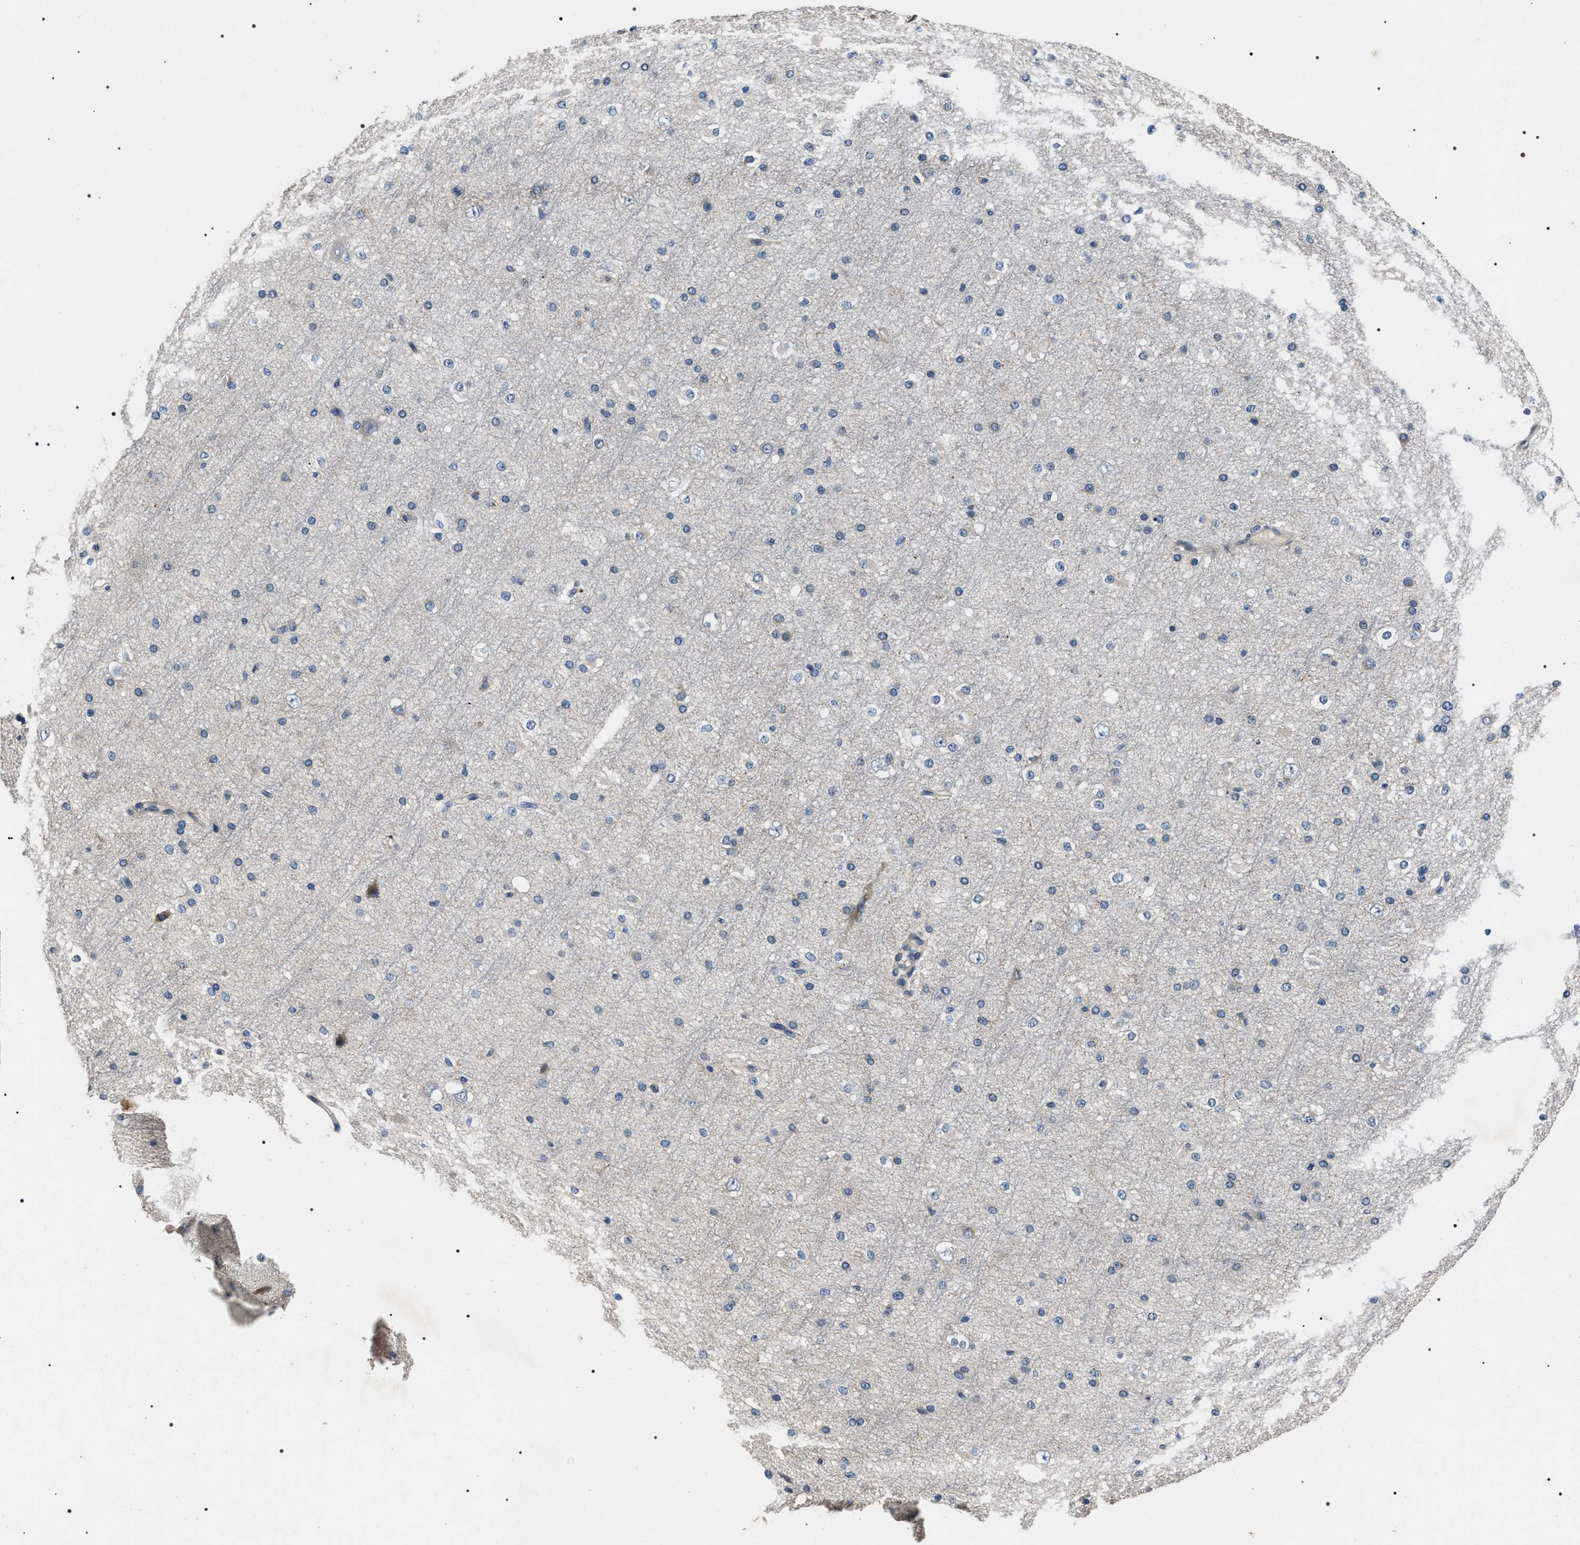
{"staining": {"intensity": "weak", "quantity": "<25%", "location": "cytoplasmic/membranous"}, "tissue": "cerebral cortex", "cell_type": "Endothelial cells", "image_type": "normal", "snomed": [{"axis": "morphology", "description": "Normal tissue, NOS"}, {"axis": "morphology", "description": "Developmental malformation"}, {"axis": "topography", "description": "Cerebral cortex"}], "caption": "Immunohistochemistry of normal cerebral cortex displays no positivity in endothelial cells.", "gene": "IFT81", "patient": {"sex": "female", "age": 30}}